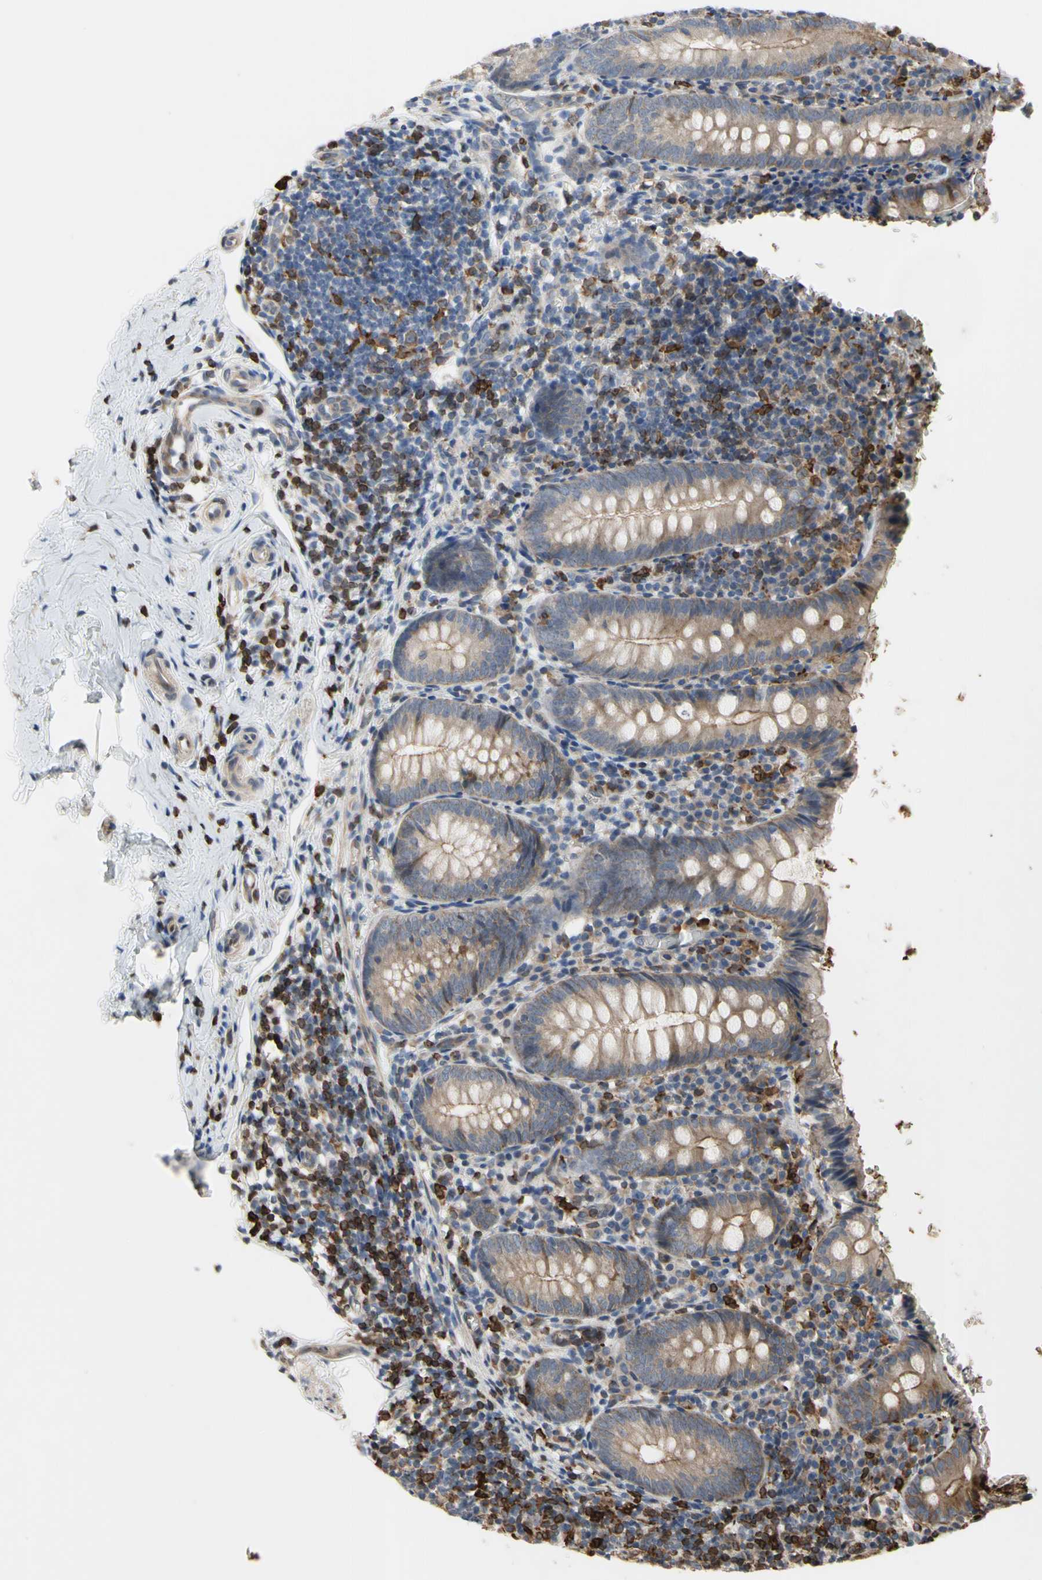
{"staining": {"intensity": "weak", "quantity": ">75%", "location": "cytoplasmic/membranous"}, "tissue": "appendix", "cell_type": "Glandular cells", "image_type": "normal", "snomed": [{"axis": "morphology", "description": "Normal tissue, NOS"}, {"axis": "topography", "description": "Appendix"}], "caption": "Protein staining by IHC exhibits weak cytoplasmic/membranous staining in about >75% of glandular cells in unremarkable appendix.", "gene": "PLXNA2", "patient": {"sex": "female", "age": 10}}